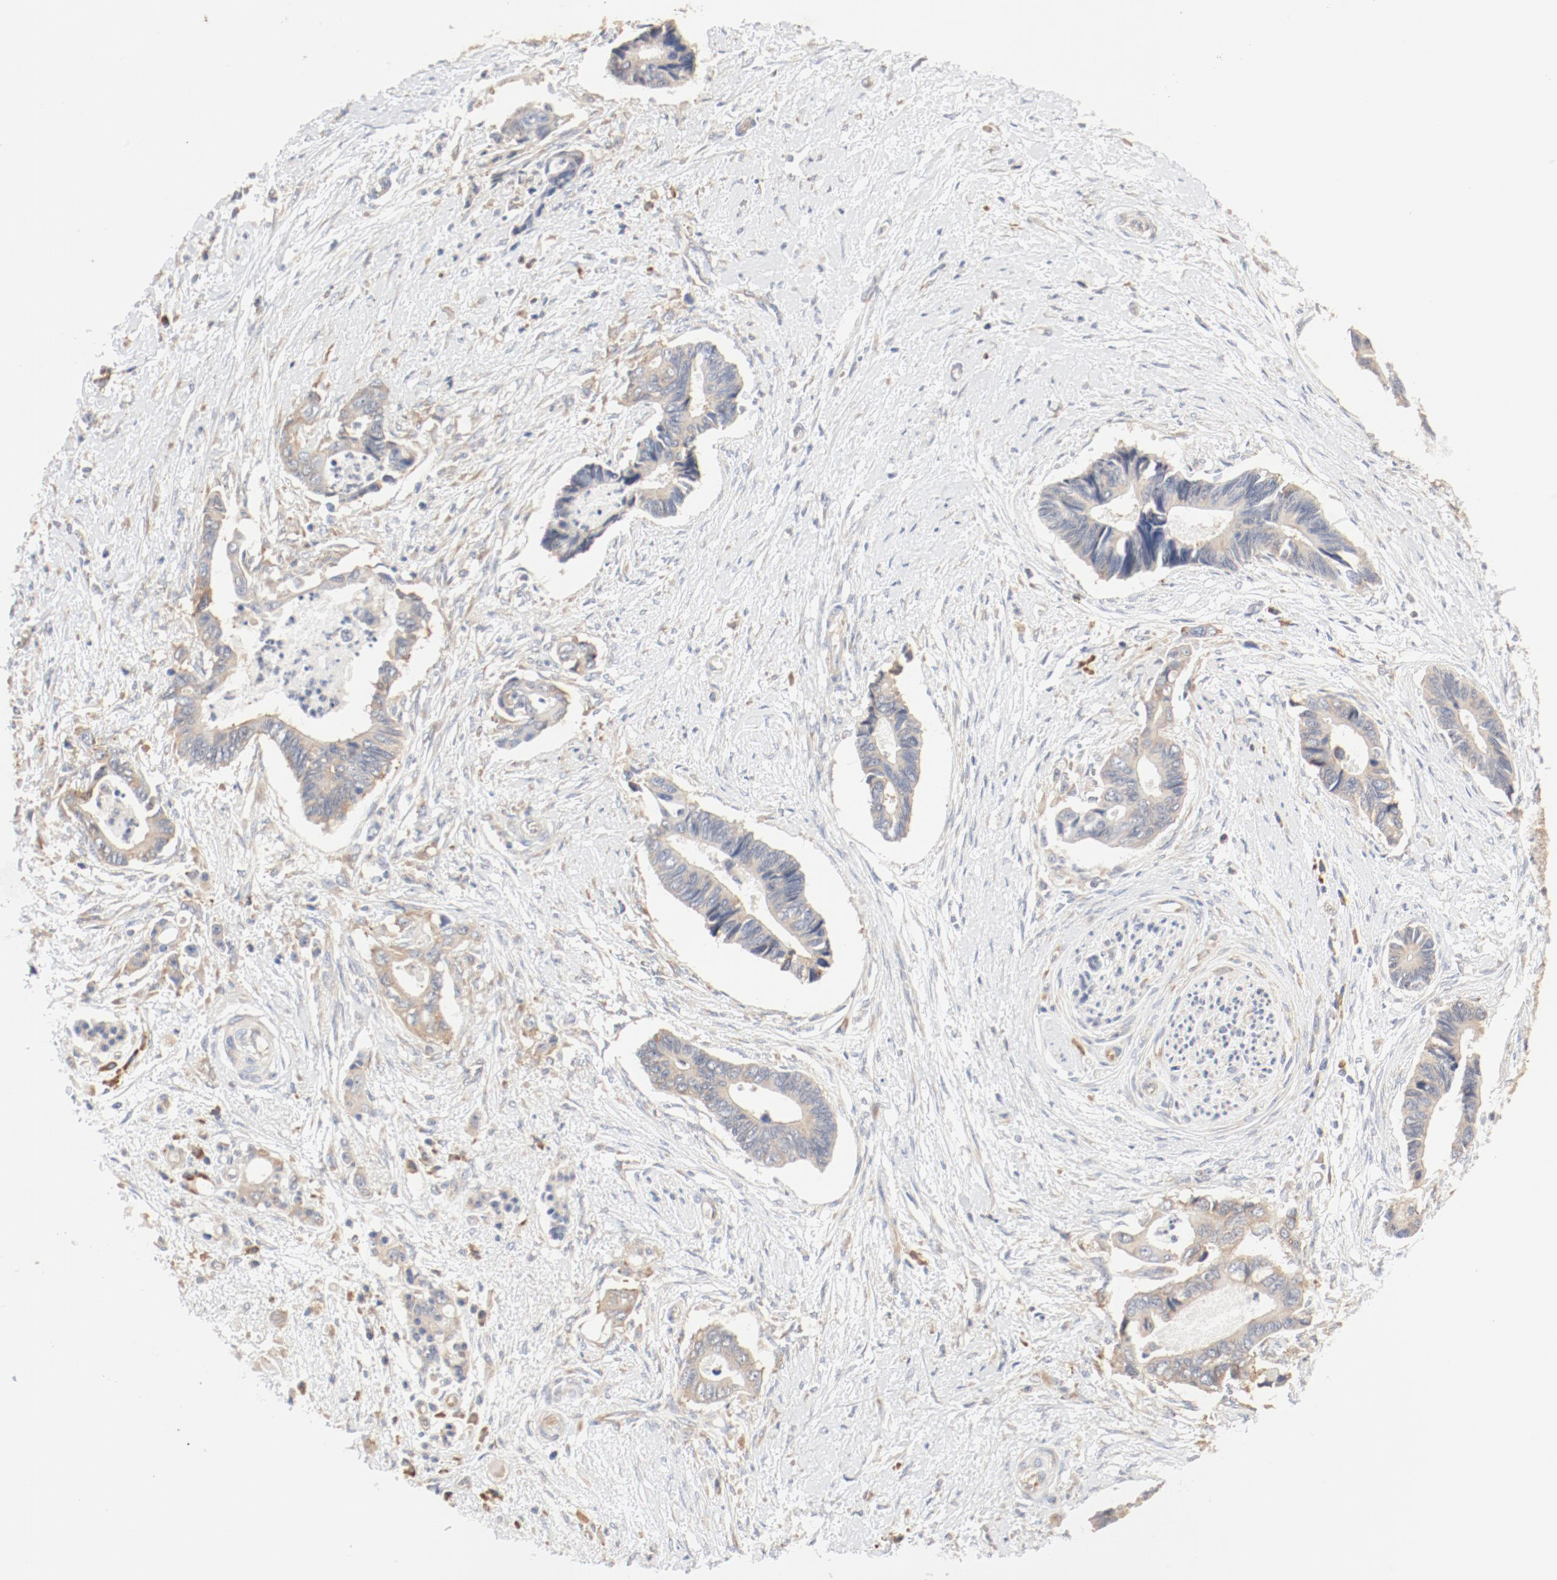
{"staining": {"intensity": "weak", "quantity": ">75%", "location": "cytoplasmic/membranous"}, "tissue": "pancreatic cancer", "cell_type": "Tumor cells", "image_type": "cancer", "snomed": [{"axis": "morphology", "description": "Adenocarcinoma, NOS"}, {"axis": "topography", "description": "Pancreas"}], "caption": "Immunohistochemical staining of human pancreatic cancer (adenocarcinoma) exhibits low levels of weak cytoplasmic/membranous protein positivity in about >75% of tumor cells.", "gene": "RPS6", "patient": {"sex": "female", "age": 70}}